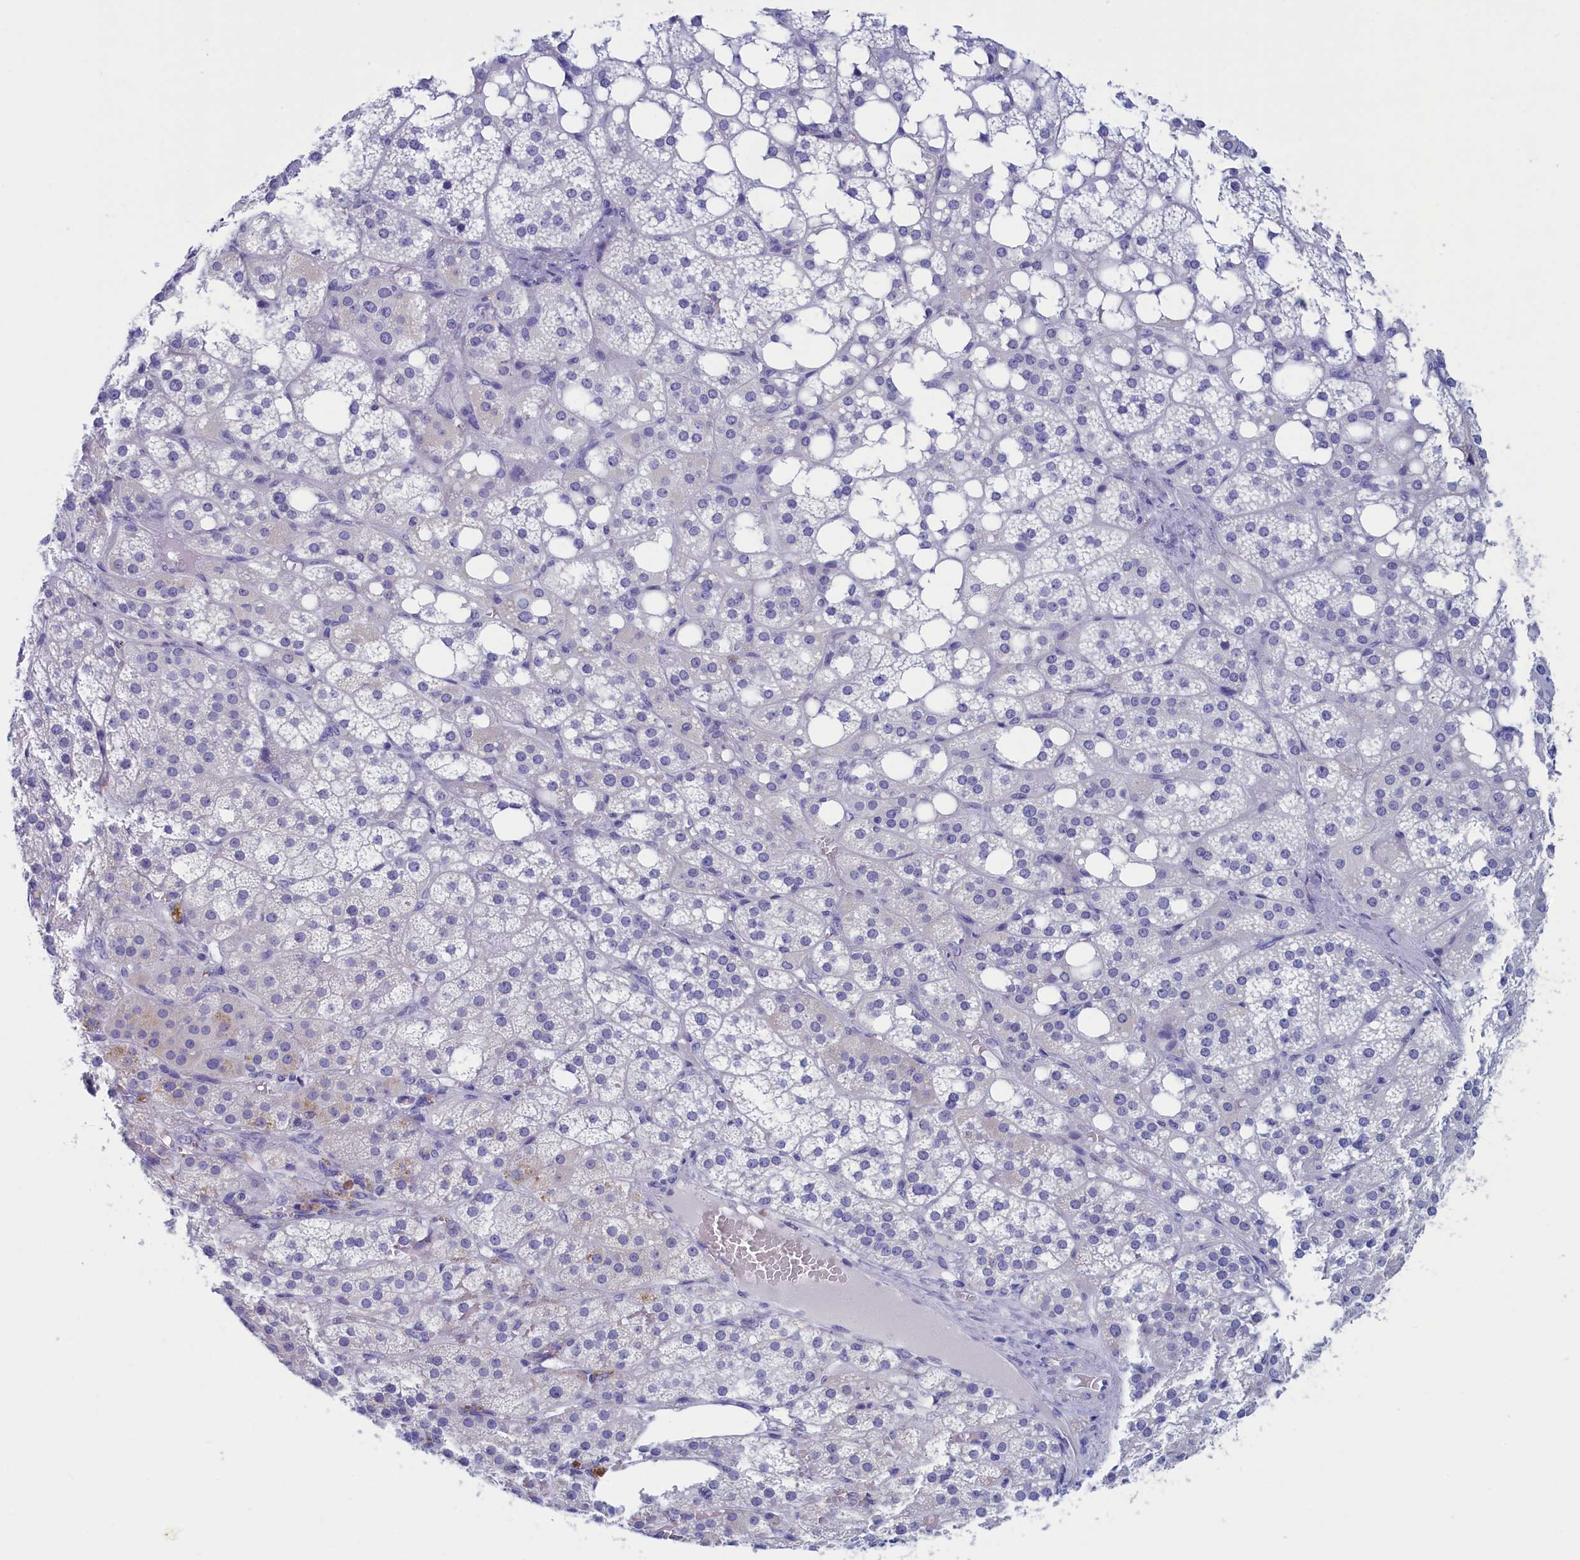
{"staining": {"intensity": "negative", "quantity": "none", "location": "none"}, "tissue": "adrenal gland", "cell_type": "Glandular cells", "image_type": "normal", "snomed": [{"axis": "morphology", "description": "Normal tissue, NOS"}, {"axis": "topography", "description": "Adrenal gland"}], "caption": "This micrograph is of unremarkable adrenal gland stained with immunohistochemistry to label a protein in brown with the nuclei are counter-stained blue. There is no positivity in glandular cells.", "gene": "ANKRD2", "patient": {"sex": "female", "age": 59}}